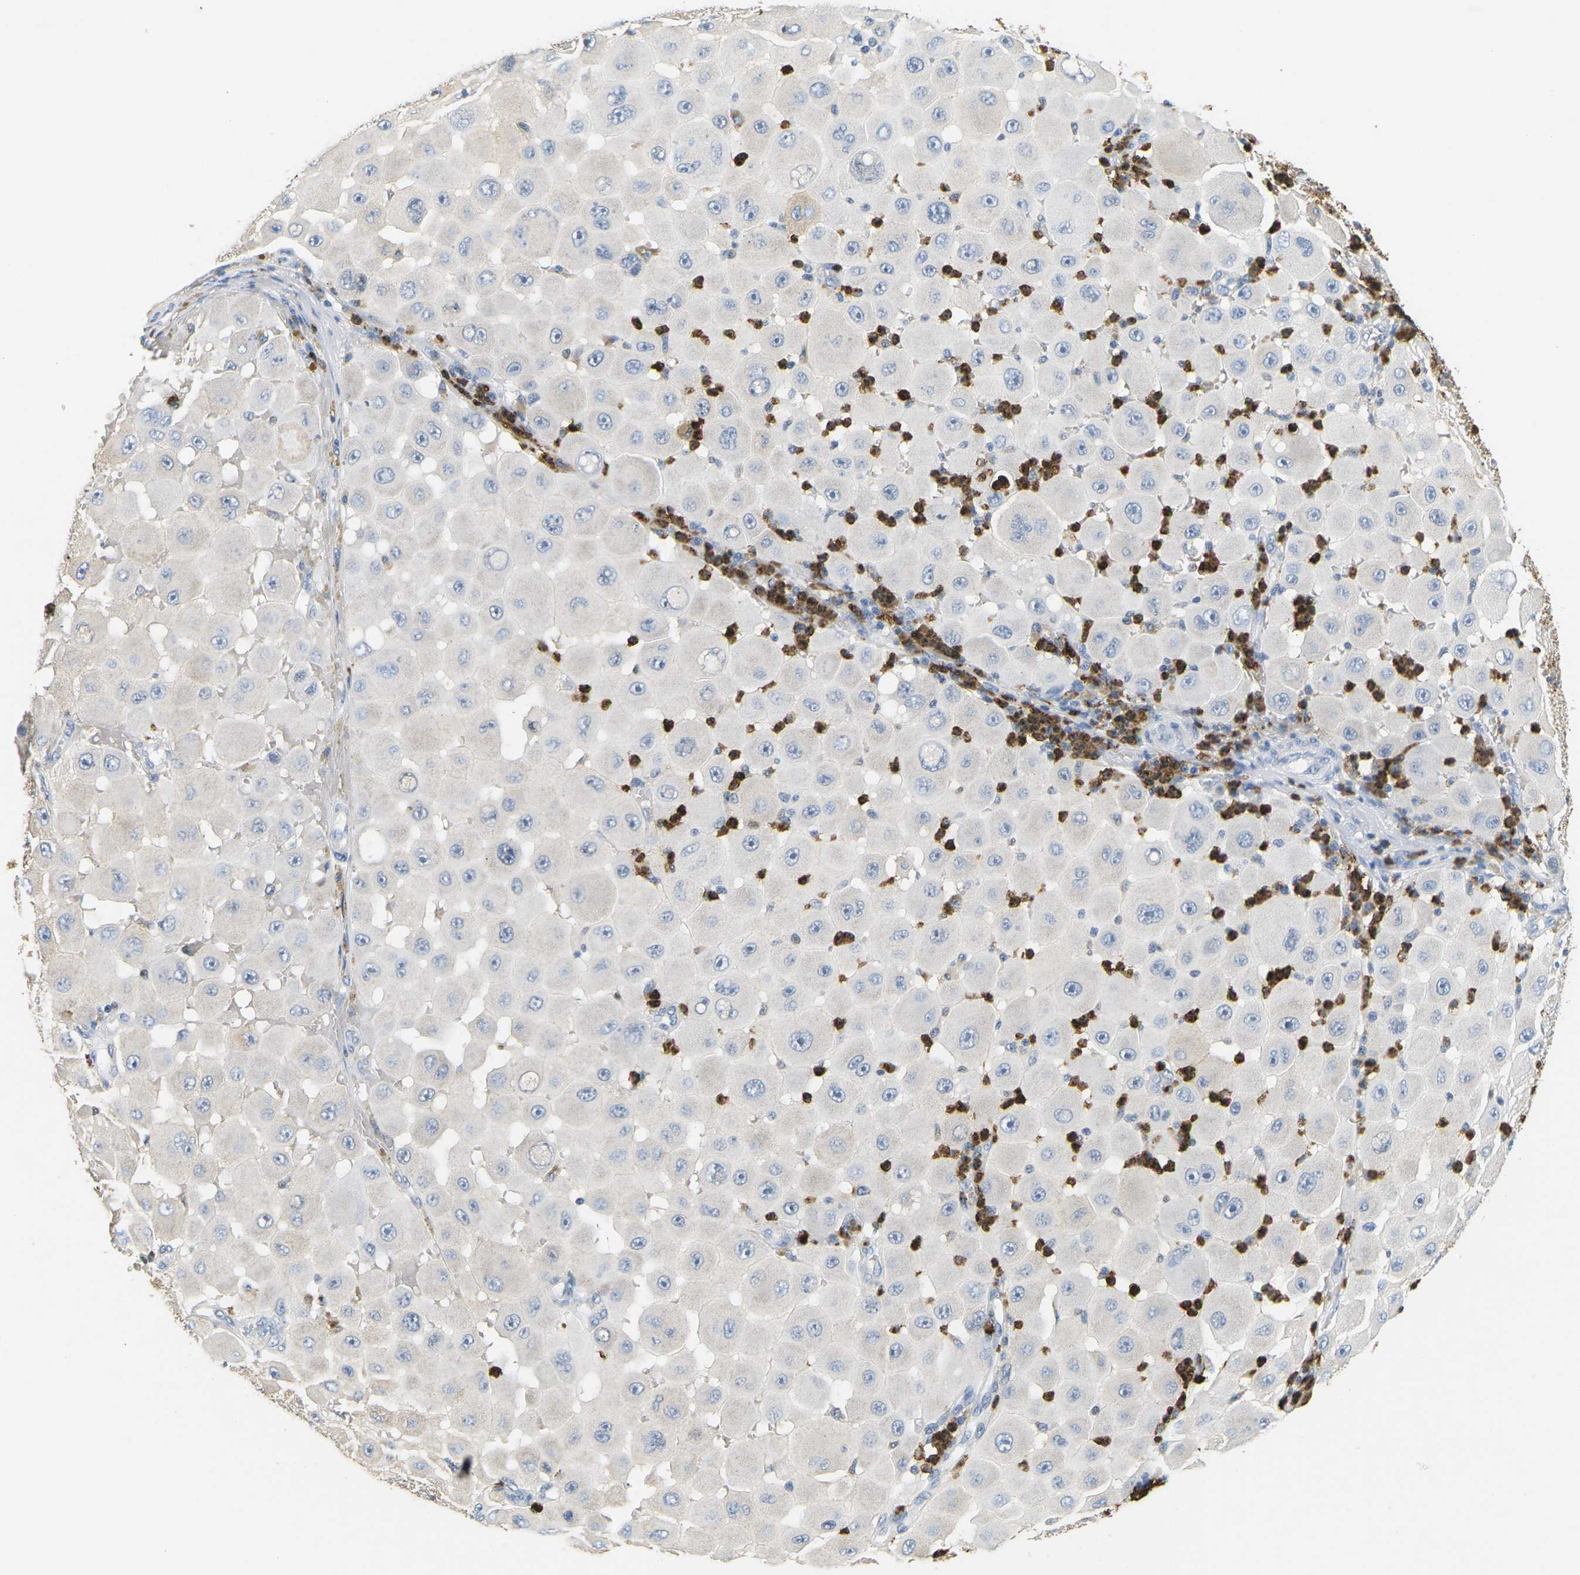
{"staining": {"intensity": "negative", "quantity": "none", "location": "none"}, "tissue": "melanoma", "cell_type": "Tumor cells", "image_type": "cancer", "snomed": [{"axis": "morphology", "description": "Malignant melanoma, NOS"}, {"axis": "topography", "description": "Skin"}], "caption": "Malignant melanoma stained for a protein using IHC exhibits no expression tumor cells.", "gene": "ADM", "patient": {"sex": "female", "age": 81}}